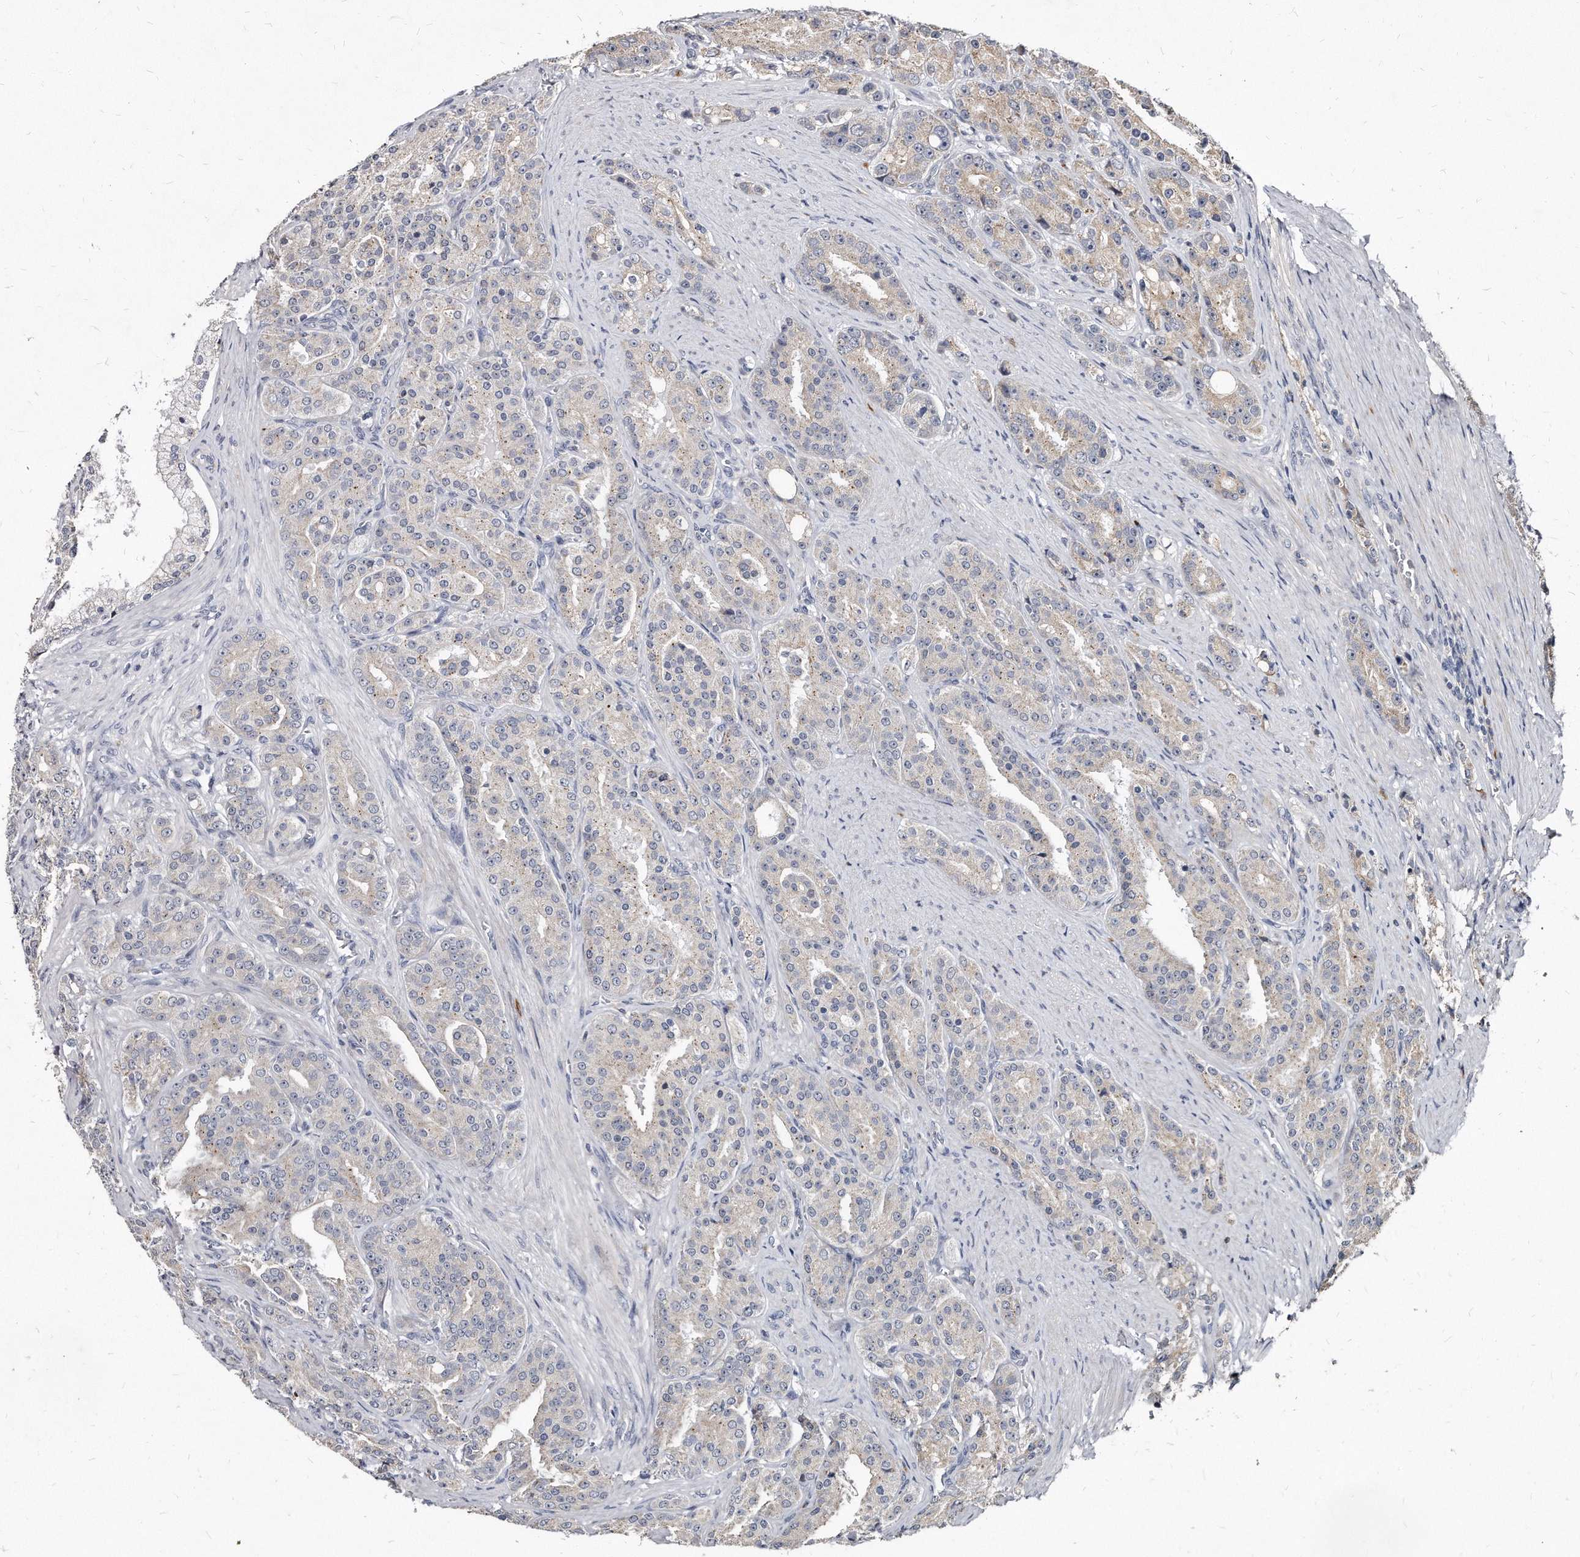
{"staining": {"intensity": "weak", "quantity": "<25%", "location": "cytoplasmic/membranous"}, "tissue": "prostate cancer", "cell_type": "Tumor cells", "image_type": "cancer", "snomed": [{"axis": "morphology", "description": "Adenocarcinoma, High grade"}, {"axis": "topography", "description": "Prostate"}], "caption": "IHC image of human adenocarcinoma (high-grade) (prostate) stained for a protein (brown), which reveals no expression in tumor cells. Nuclei are stained in blue.", "gene": "KLHDC3", "patient": {"sex": "male", "age": 60}}